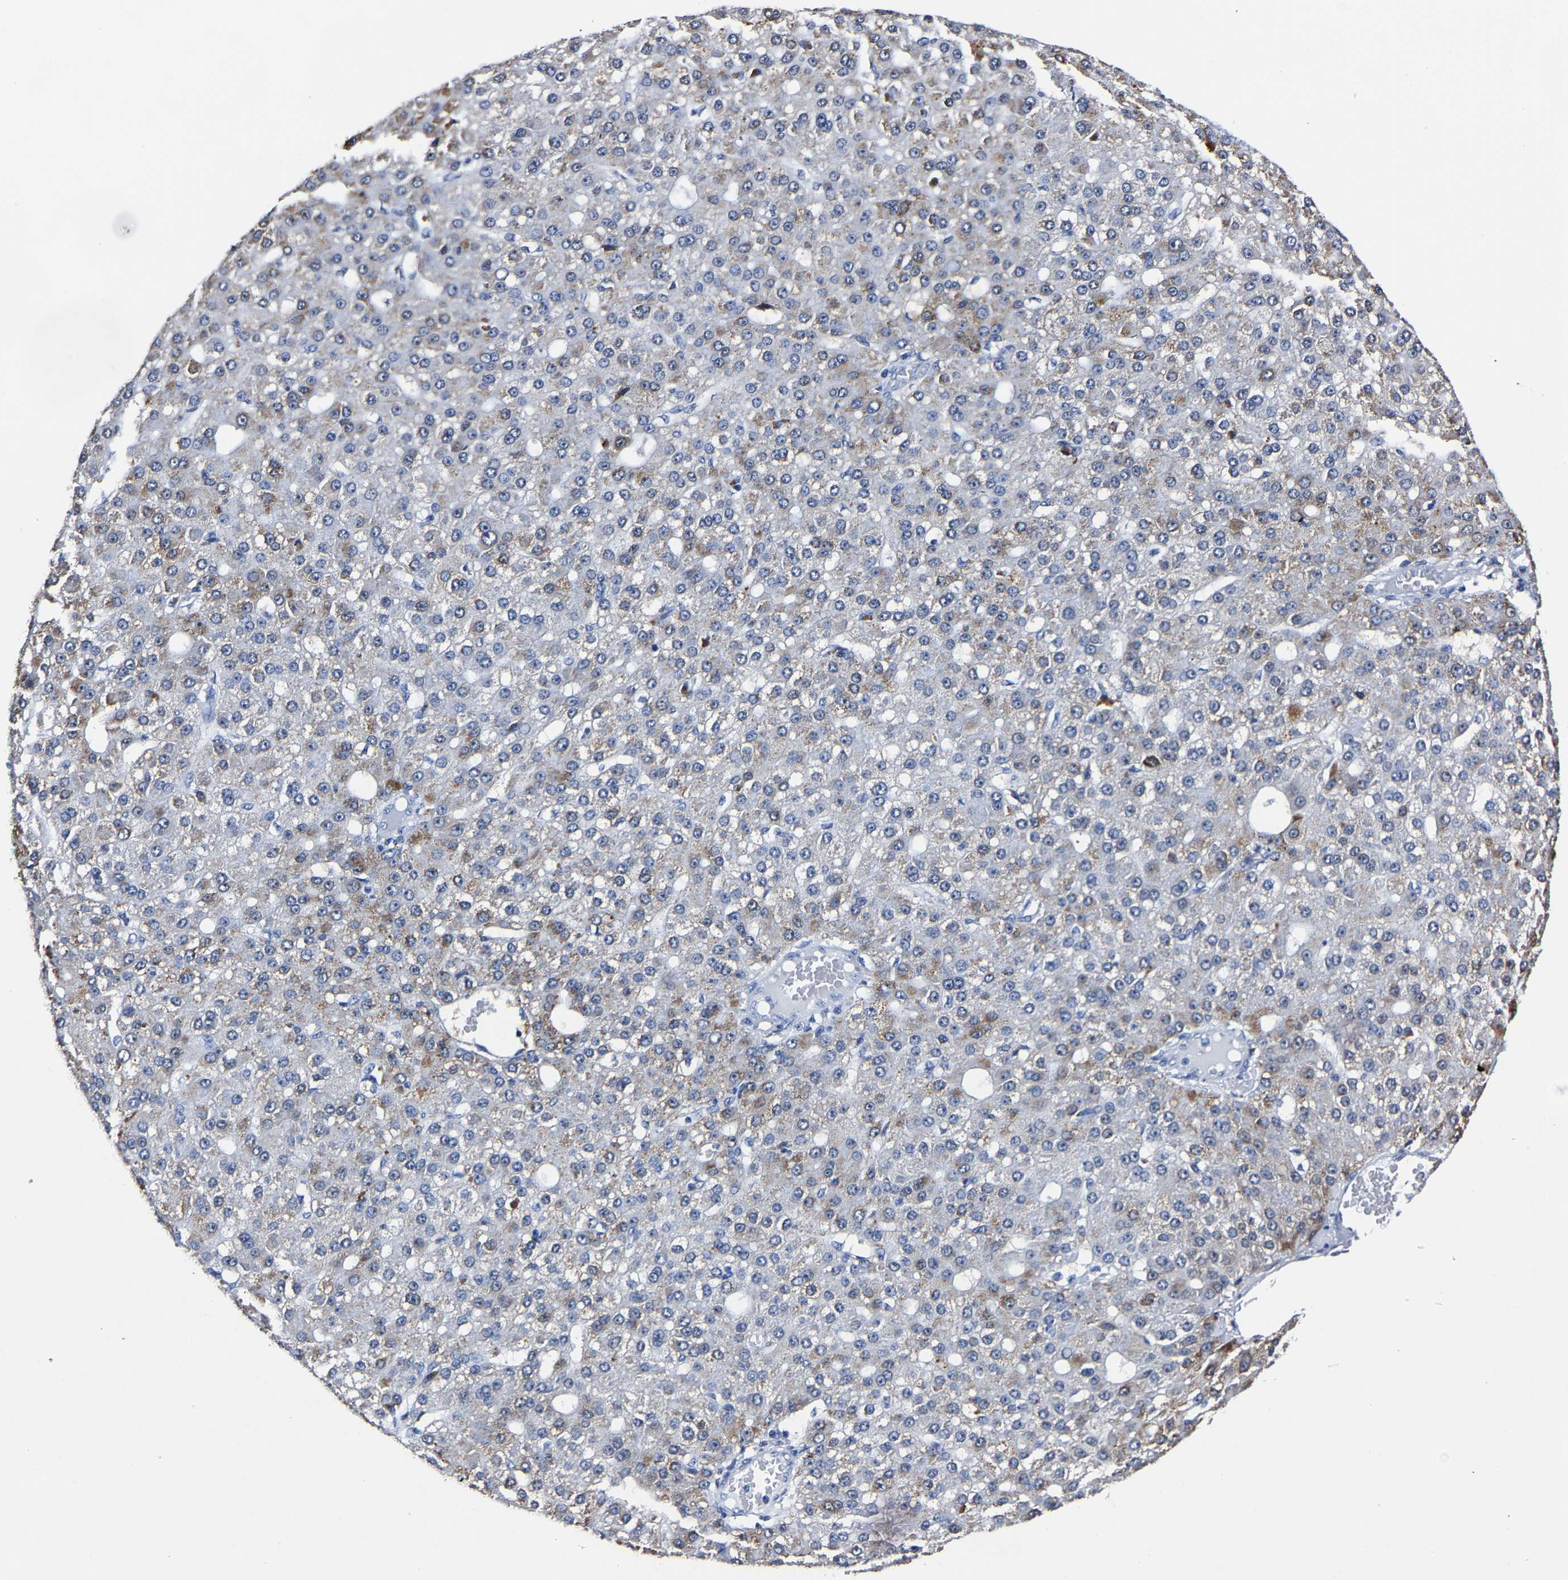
{"staining": {"intensity": "weak", "quantity": "<25%", "location": "cytoplasmic/membranous"}, "tissue": "liver cancer", "cell_type": "Tumor cells", "image_type": "cancer", "snomed": [{"axis": "morphology", "description": "Carcinoma, Hepatocellular, NOS"}, {"axis": "topography", "description": "Liver"}], "caption": "There is no significant positivity in tumor cells of liver hepatocellular carcinoma.", "gene": "PSPH", "patient": {"sex": "male", "age": 67}}